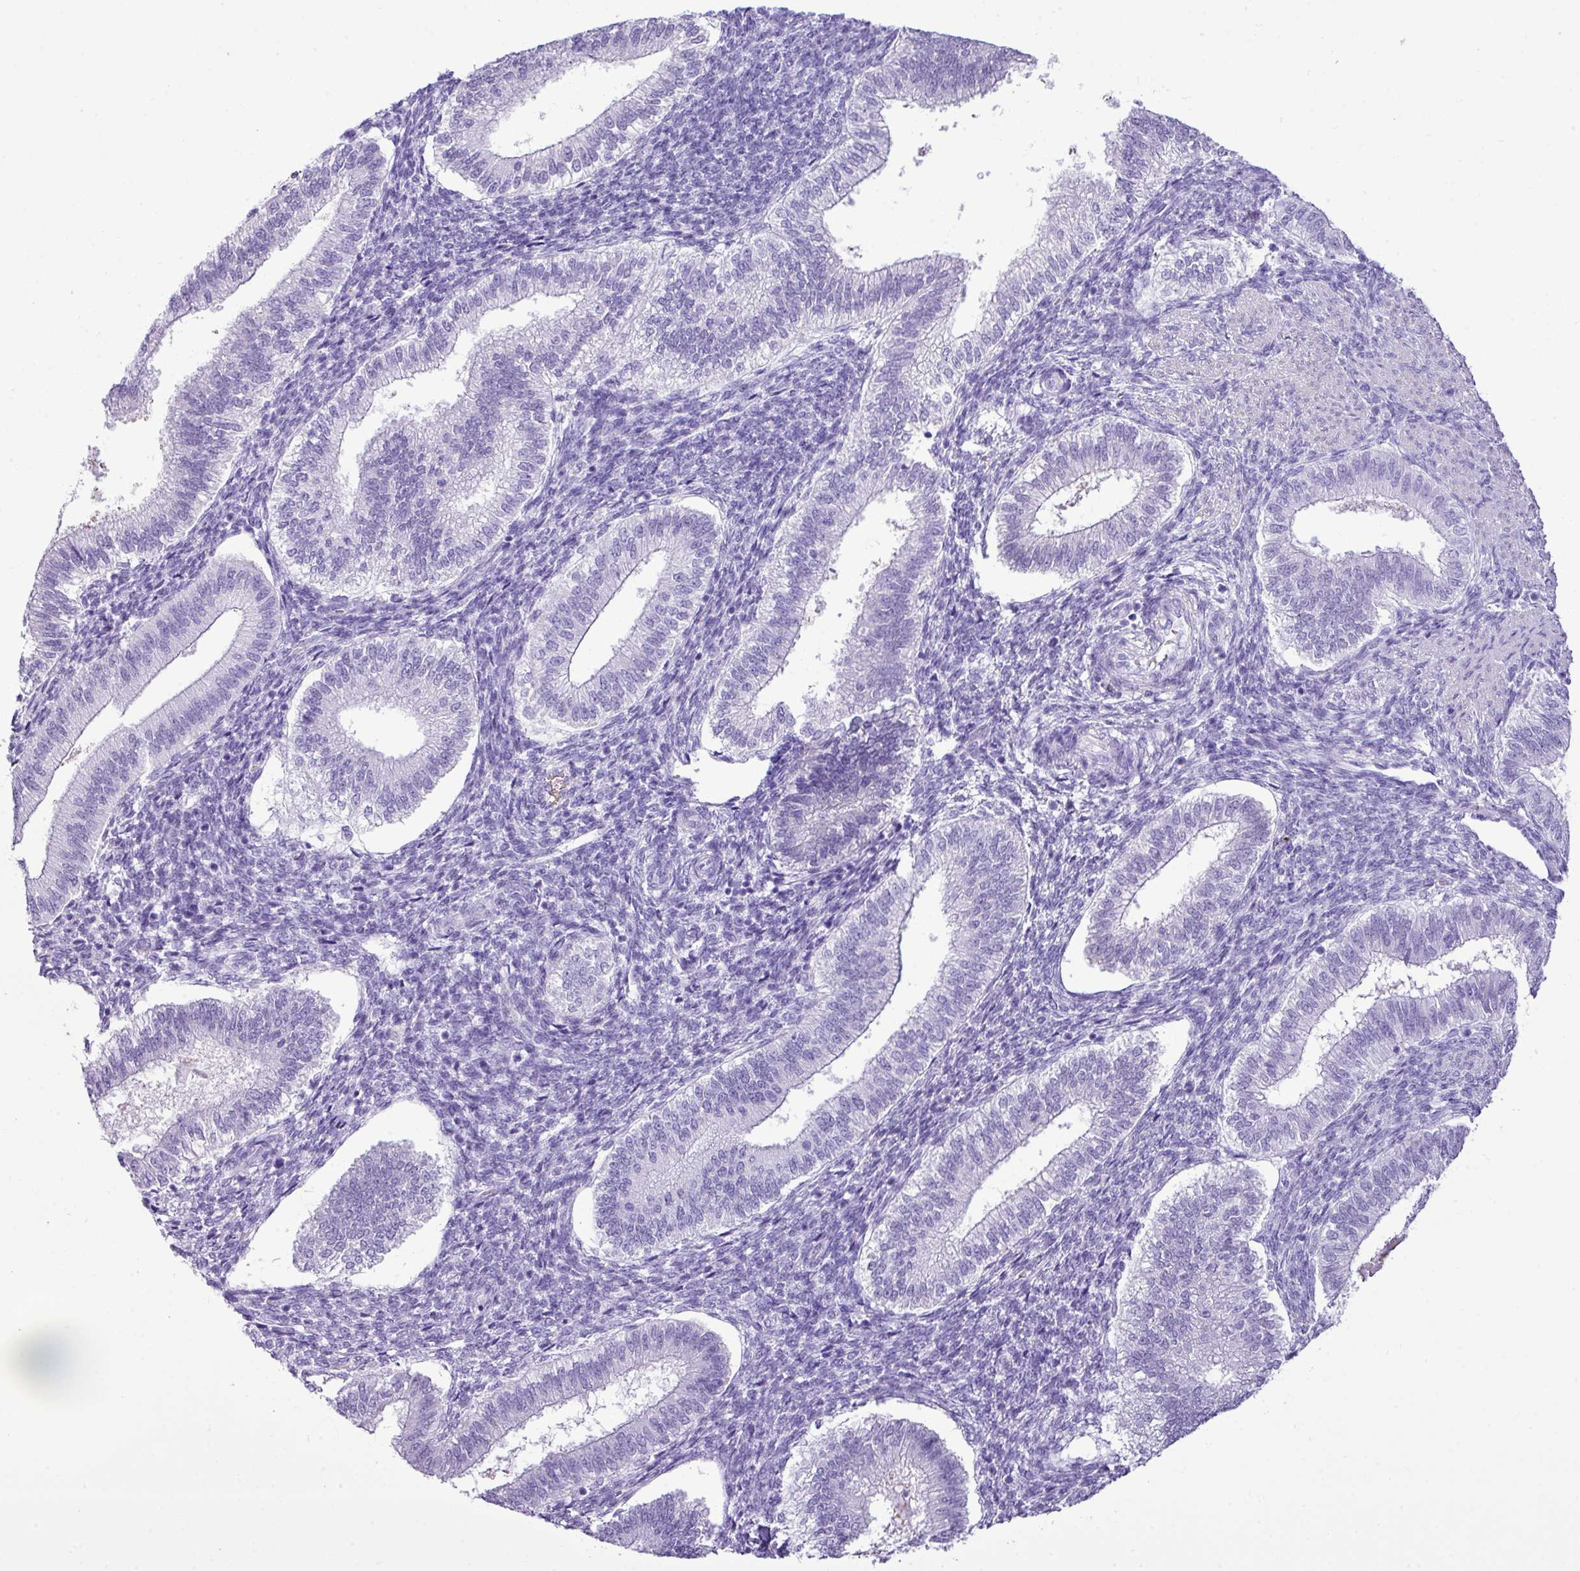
{"staining": {"intensity": "negative", "quantity": "none", "location": "none"}, "tissue": "endometrium", "cell_type": "Cells in endometrial stroma", "image_type": "normal", "snomed": [{"axis": "morphology", "description": "Normal tissue, NOS"}, {"axis": "topography", "description": "Endometrium"}], "caption": "Immunohistochemistry of unremarkable human endometrium shows no expression in cells in endometrial stroma.", "gene": "ZSCAN5A", "patient": {"sex": "female", "age": 25}}